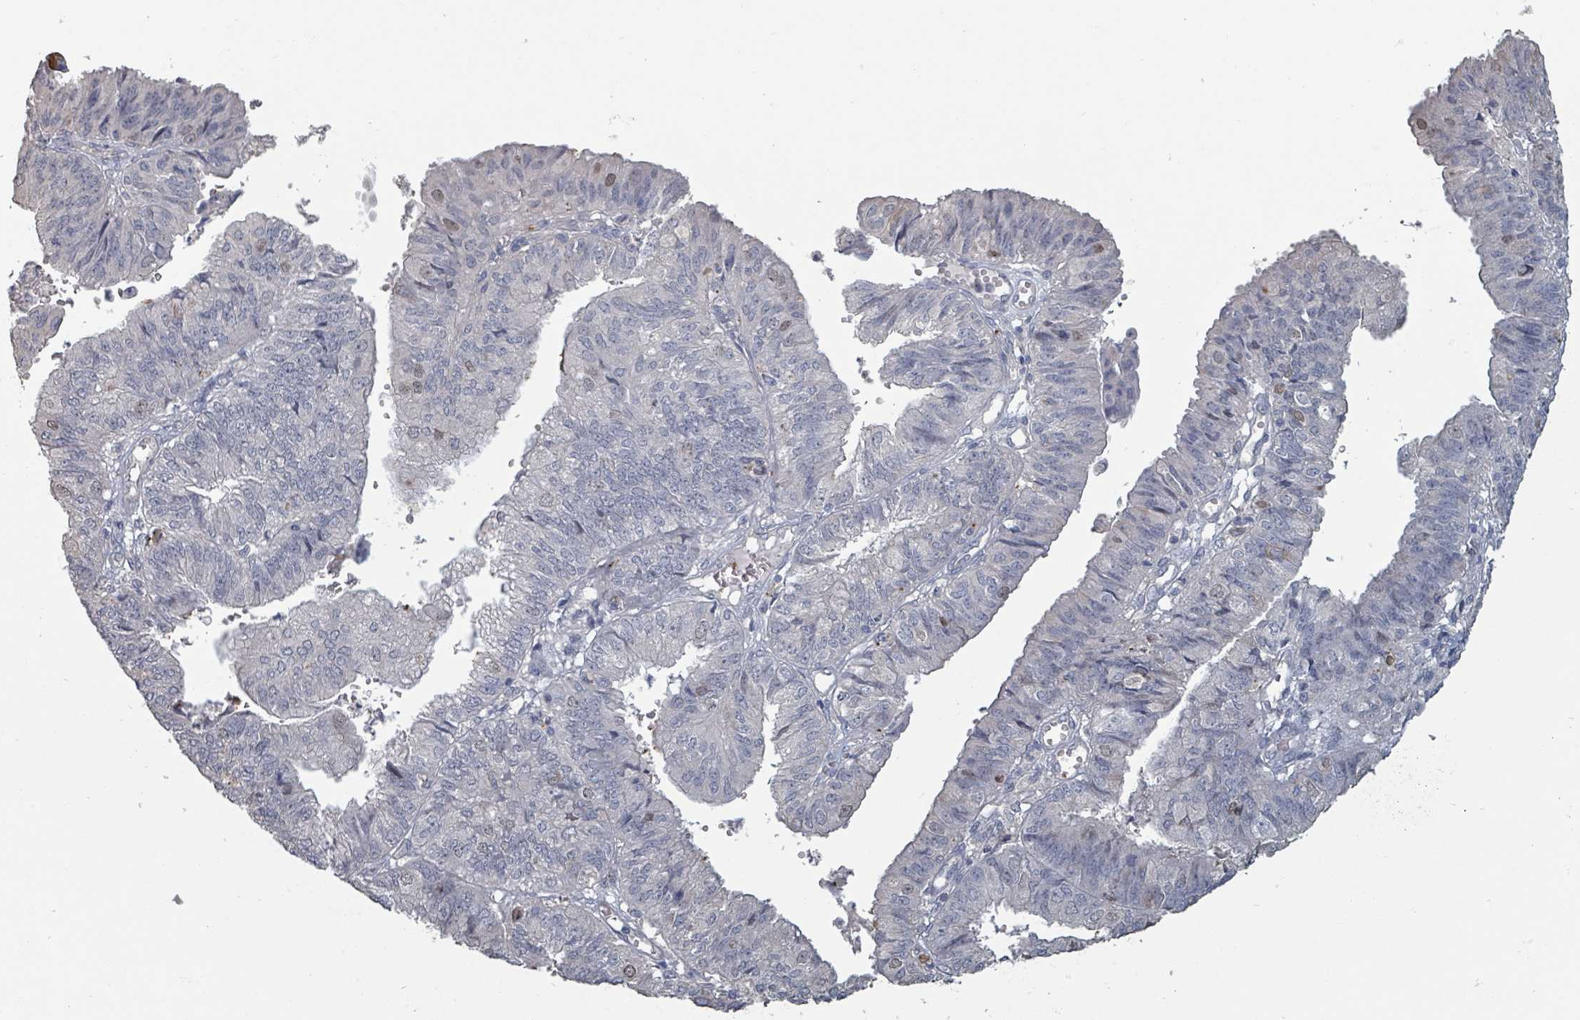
{"staining": {"intensity": "negative", "quantity": "none", "location": "none"}, "tissue": "endometrial cancer", "cell_type": "Tumor cells", "image_type": "cancer", "snomed": [{"axis": "morphology", "description": "Adenocarcinoma, NOS"}, {"axis": "topography", "description": "Endometrium"}], "caption": "Endometrial cancer was stained to show a protein in brown. There is no significant staining in tumor cells.", "gene": "PLAUR", "patient": {"sex": "female", "age": 56}}